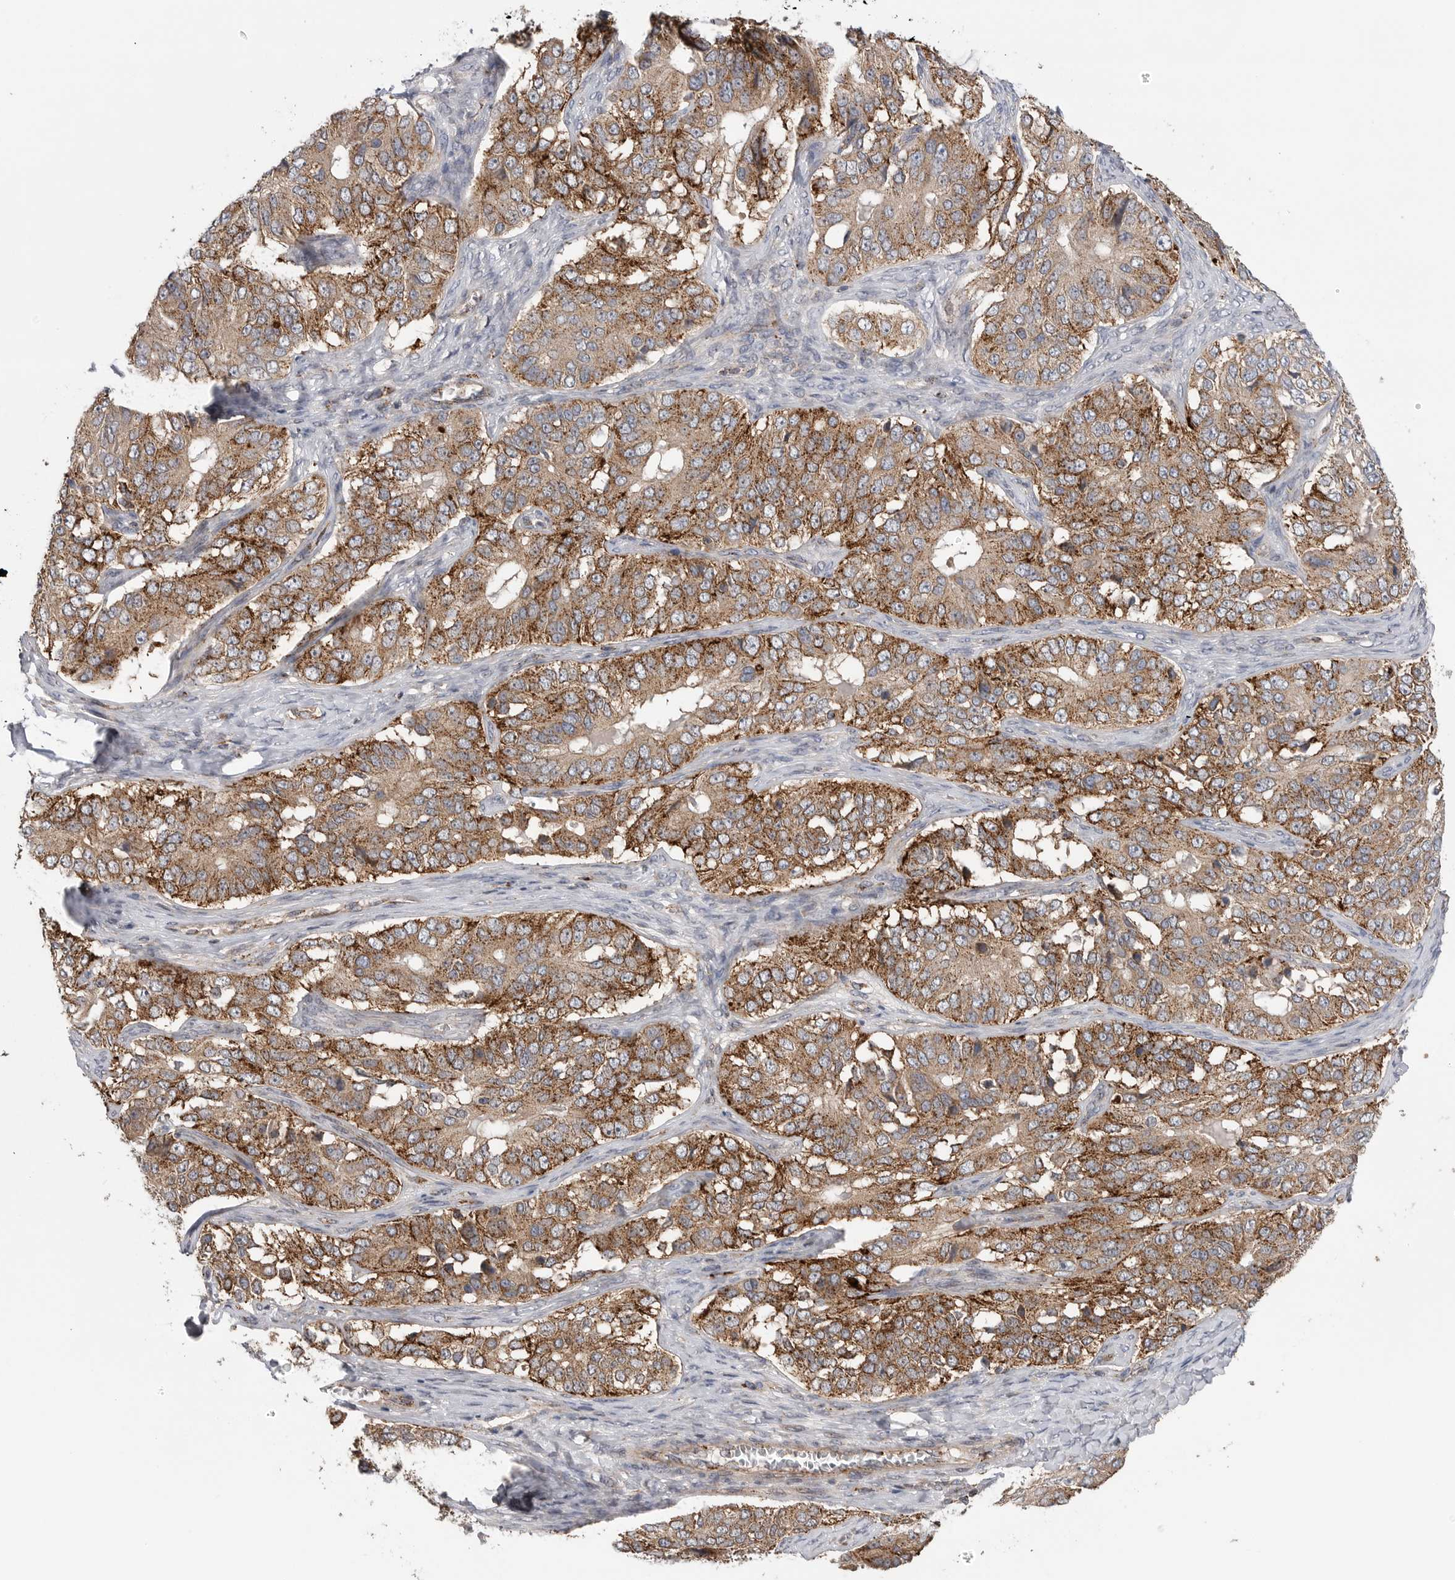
{"staining": {"intensity": "moderate", "quantity": ">75%", "location": "cytoplasmic/membranous"}, "tissue": "ovarian cancer", "cell_type": "Tumor cells", "image_type": "cancer", "snomed": [{"axis": "morphology", "description": "Carcinoma, endometroid"}, {"axis": "topography", "description": "Ovary"}], "caption": "Ovarian endometroid carcinoma stained with DAB IHC shows medium levels of moderate cytoplasmic/membranous staining in approximately >75% of tumor cells.", "gene": "GALNS", "patient": {"sex": "female", "age": 51}}